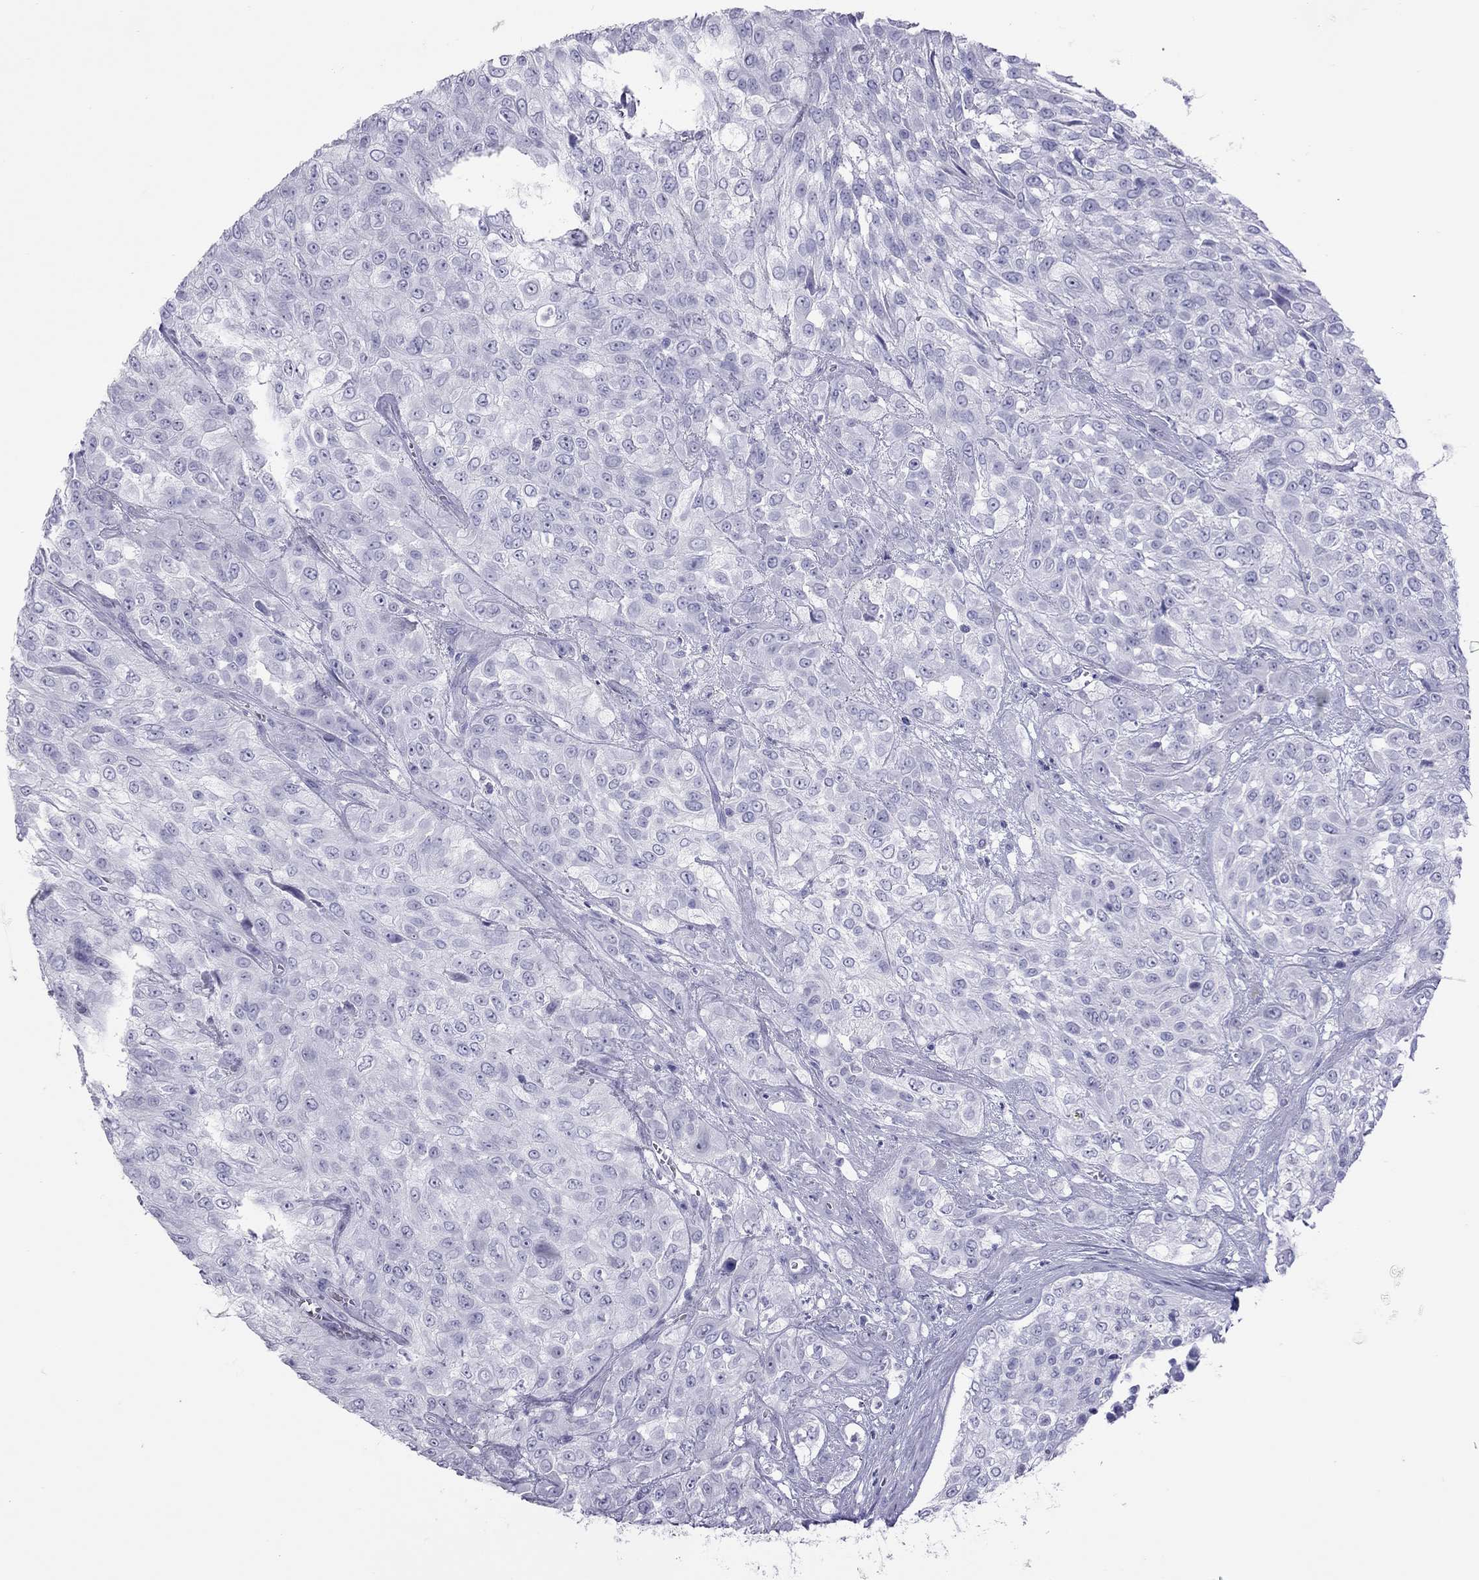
{"staining": {"intensity": "negative", "quantity": "none", "location": "none"}, "tissue": "urothelial cancer", "cell_type": "Tumor cells", "image_type": "cancer", "snomed": [{"axis": "morphology", "description": "Urothelial carcinoma, High grade"}, {"axis": "topography", "description": "Urinary bladder"}], "caption": "The IHC photomicrograph has no significant expression in tumor cells of high-grade urothelial carcinoma tissue.", "gene": "STAG3", "patient": {"sex": "male", "age": 57}}